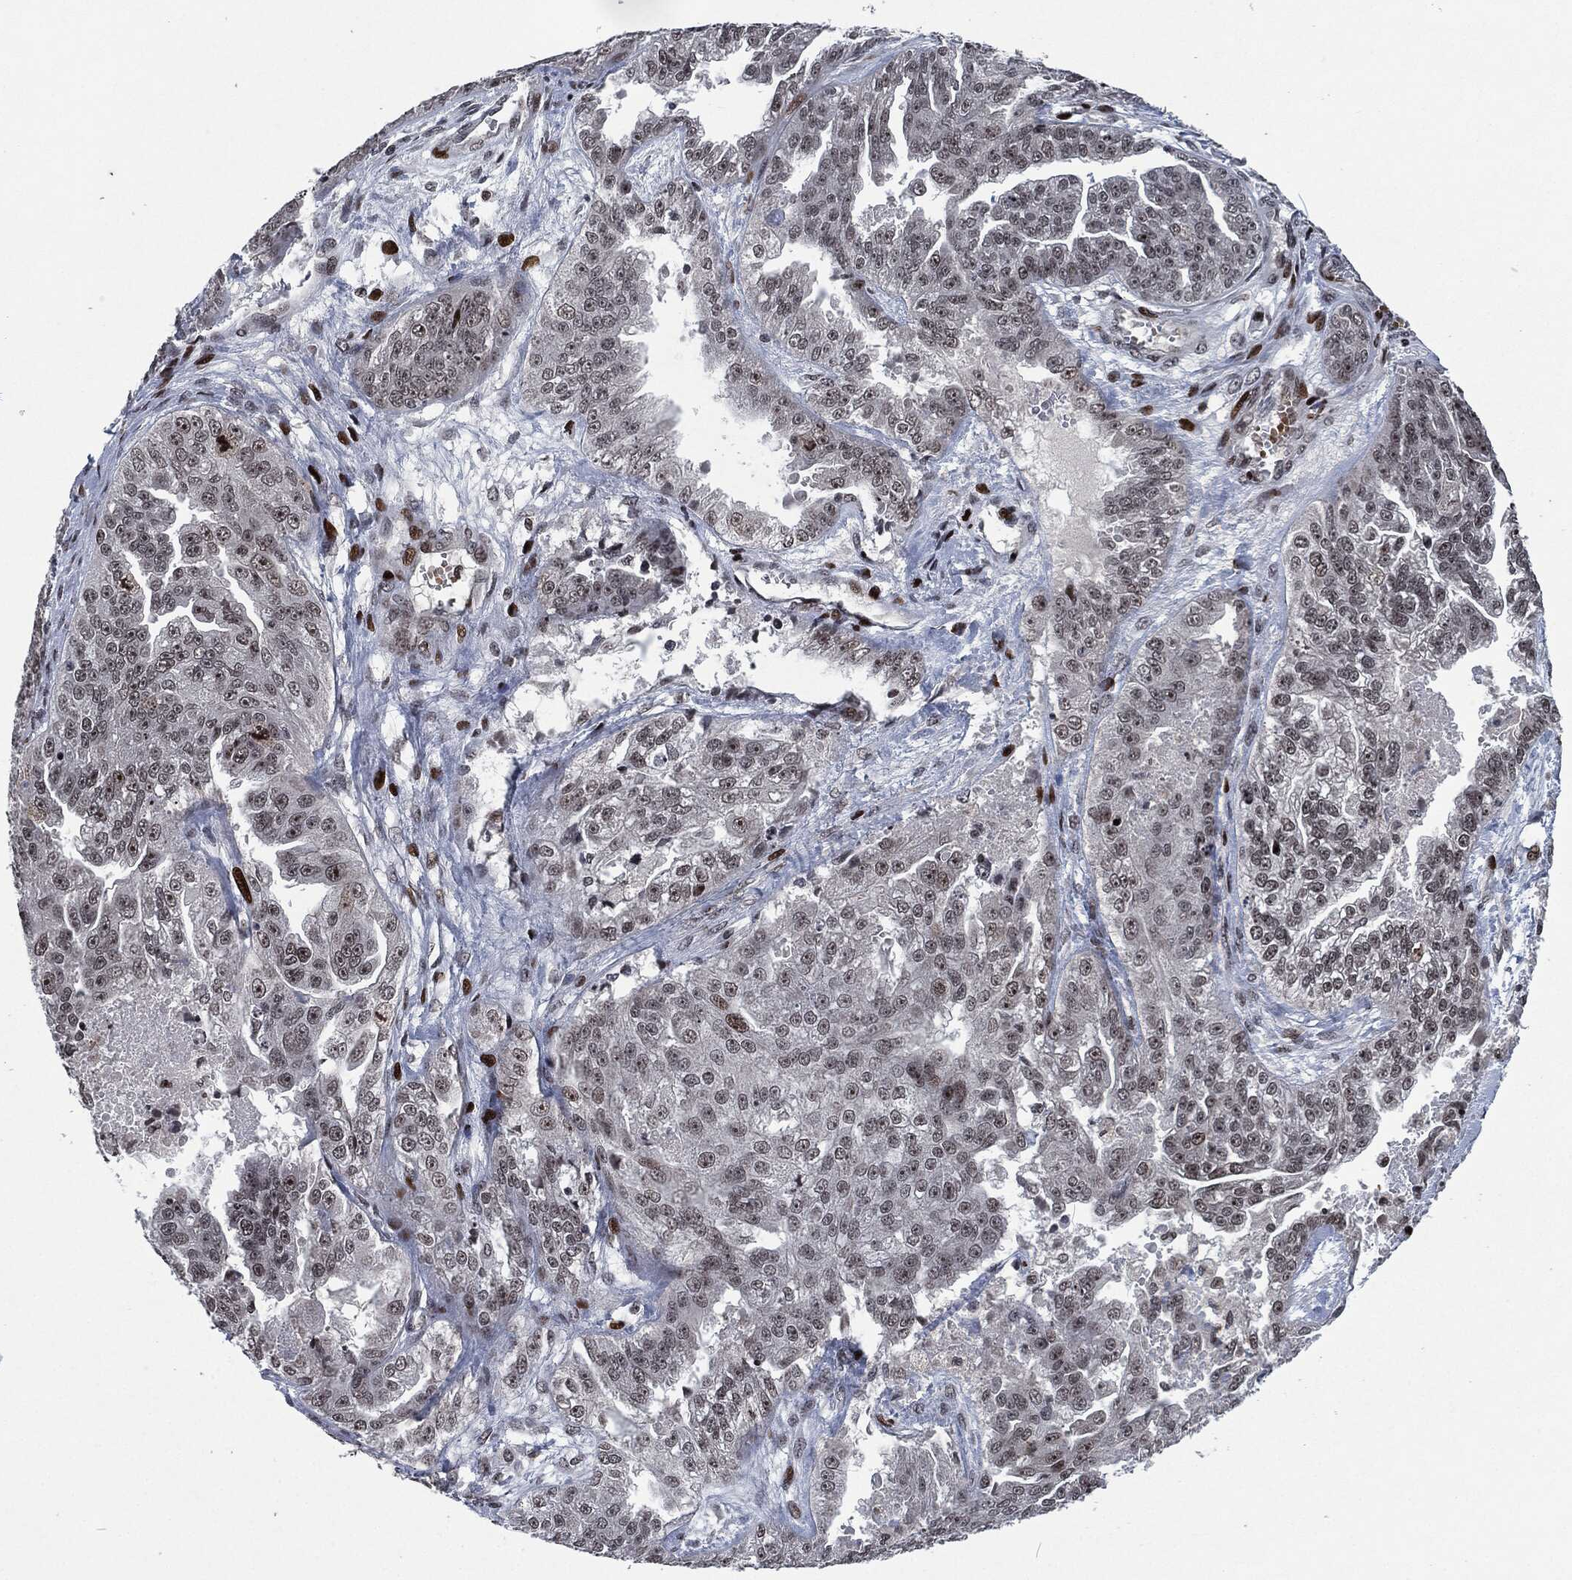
{"staining": {"intensity": "negative", "quantity": "none", "location": "none"}, "tissue": "ovarian cancer", "cell_type": "Tumor cells", "image_type": "cancer", "snomed": [{"axis": "morphology", "description": "Cystadenocarcinoma, serous, NOS"}, {"axis": "topography", "description": "Ovary"}], "caption": "IHC micrograph of ovarian cancer (serous cystadenocarcinoma) stained for a protein (brown), which shows no staining in tumor cells. (Immunohistochemistry (ihc), brightfield microscopy, high magnification).", "gene": "EGFR", "patient": {"sex": "female", "age": 58}}